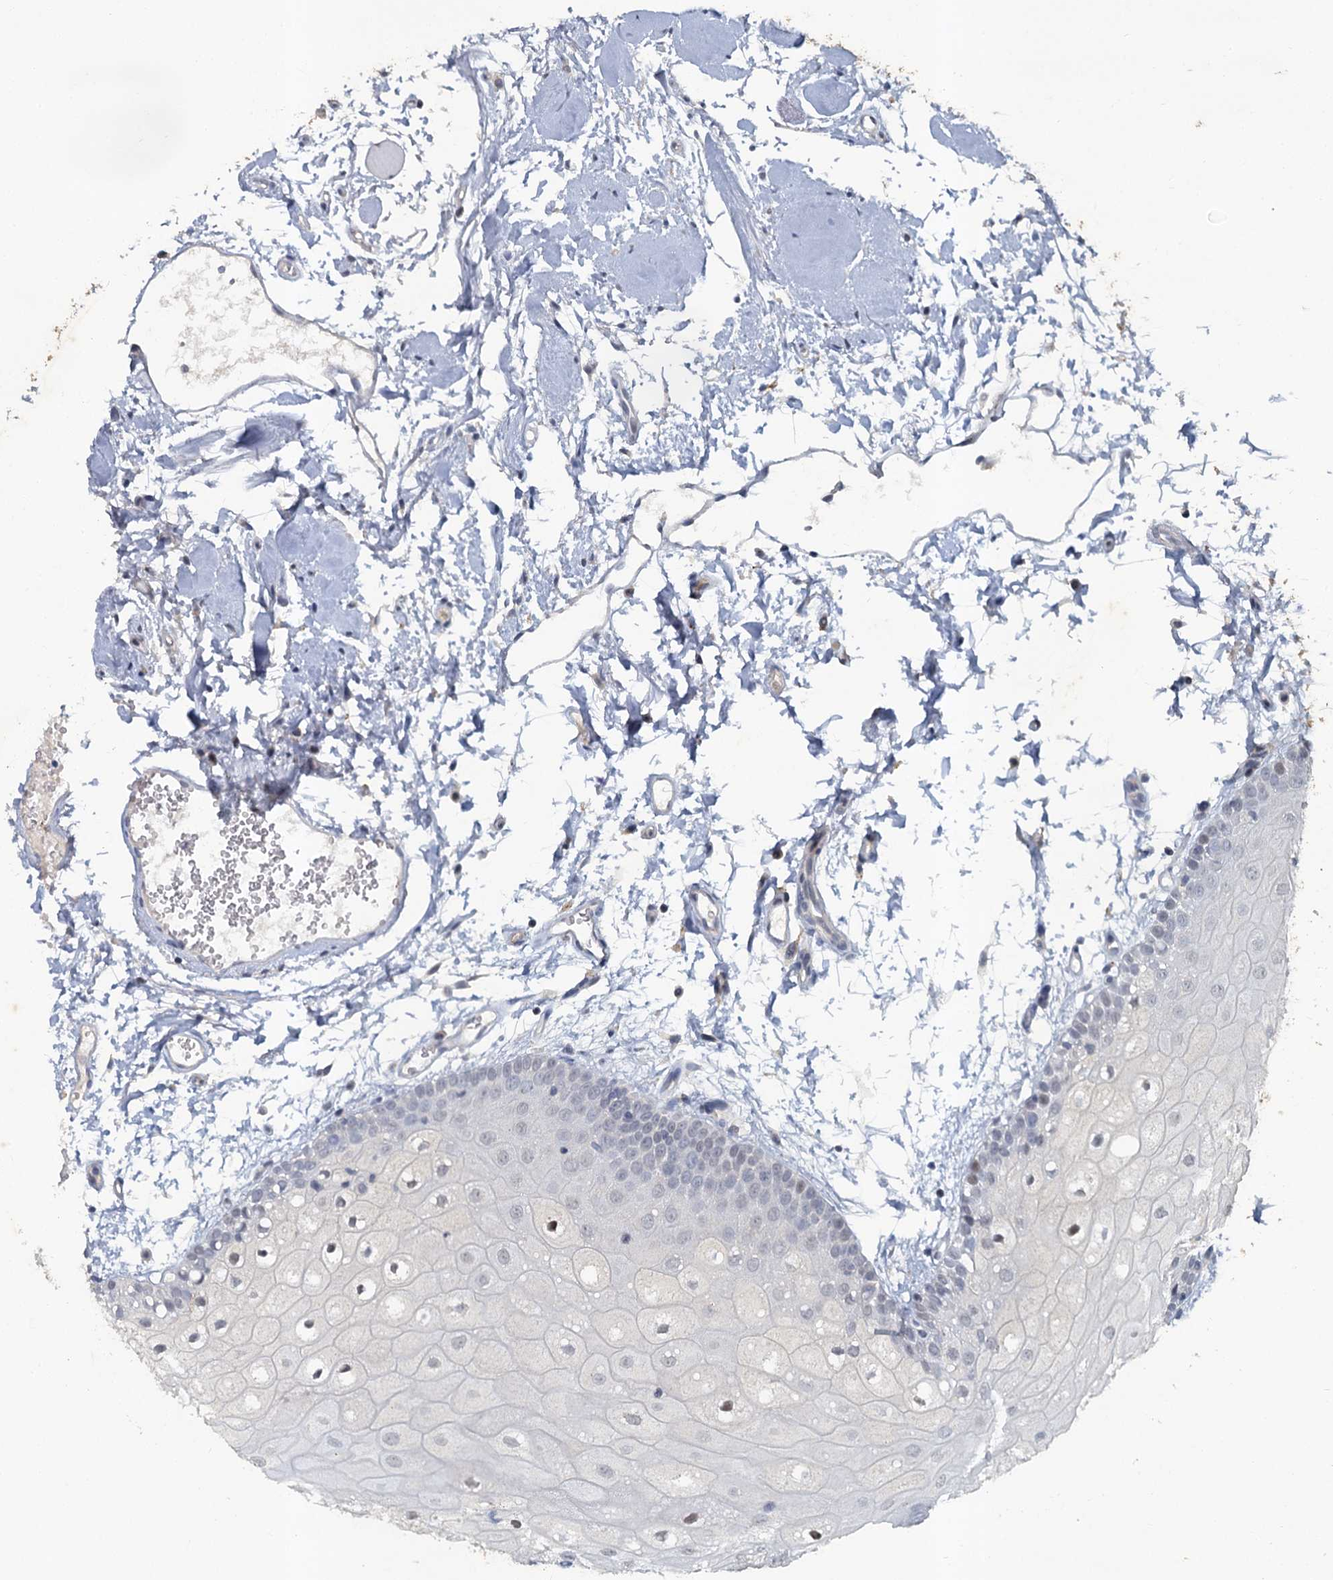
{"staining": {"intensity": "negative", "quantity": "none", "location": "none"}, "tissue": "oral mucosa", "cell_type": "Squamous epithelial cells", "image_type": "normal", "snomed": [{"axis": "morphology", "description": "Normal tissue, NOS"}, {"axis": "topography", "description": "Oral tissue"}, {"axis": "topography", "description": "Tounge, NOS"}], "caption": "DAB (3,3'-diaminobenzidine) immunohistochemical staining of normal oral mucosa reveals no significant positivity in squamous epithelial cells.", "gene": "MUCL1", "patient": {"sex": "female", "age": 73}}